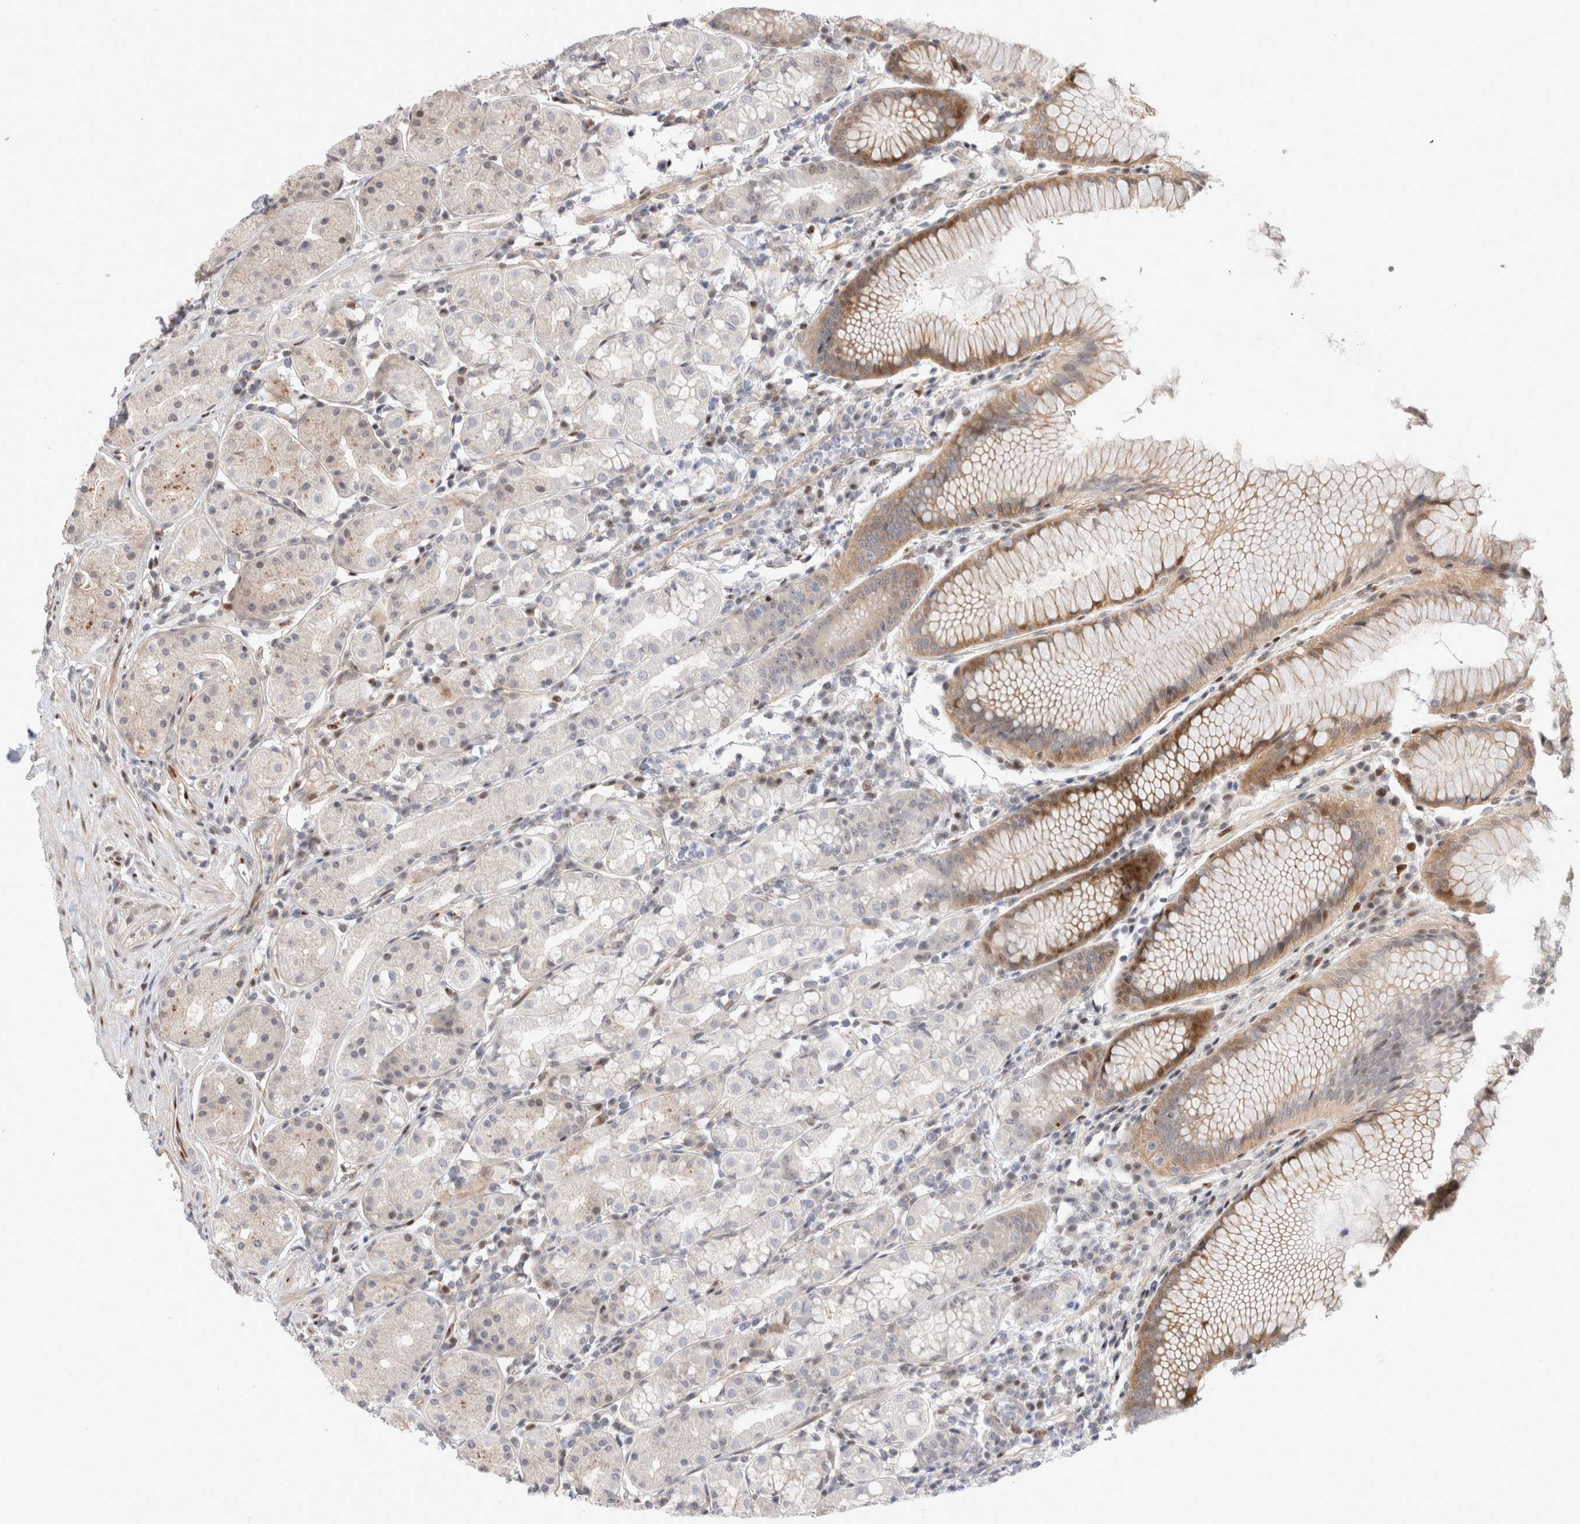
{"staining": {"intensity": "moderate", "quantity": "25%-75%", "location": "cytoplasmic/membranous"}, "tissue": "stomach", "cell_type": "Glandular cells", "image_type": "normal", "snomed": [{"axis": "morphology", "description": "Normal tissue, NOS"}, {"axis": "topography", "description": "Stomach, lower"}], "caption": "Moderate cytoplasmic/membranous positivity is appreciated in about 25%-75% of glandular cells in unremarkable stomach. Ihc stains the protein in brown and the nuclei are stained blue.", "gene": "TCF4", "patient": {"sex": "female", "age": 56}}